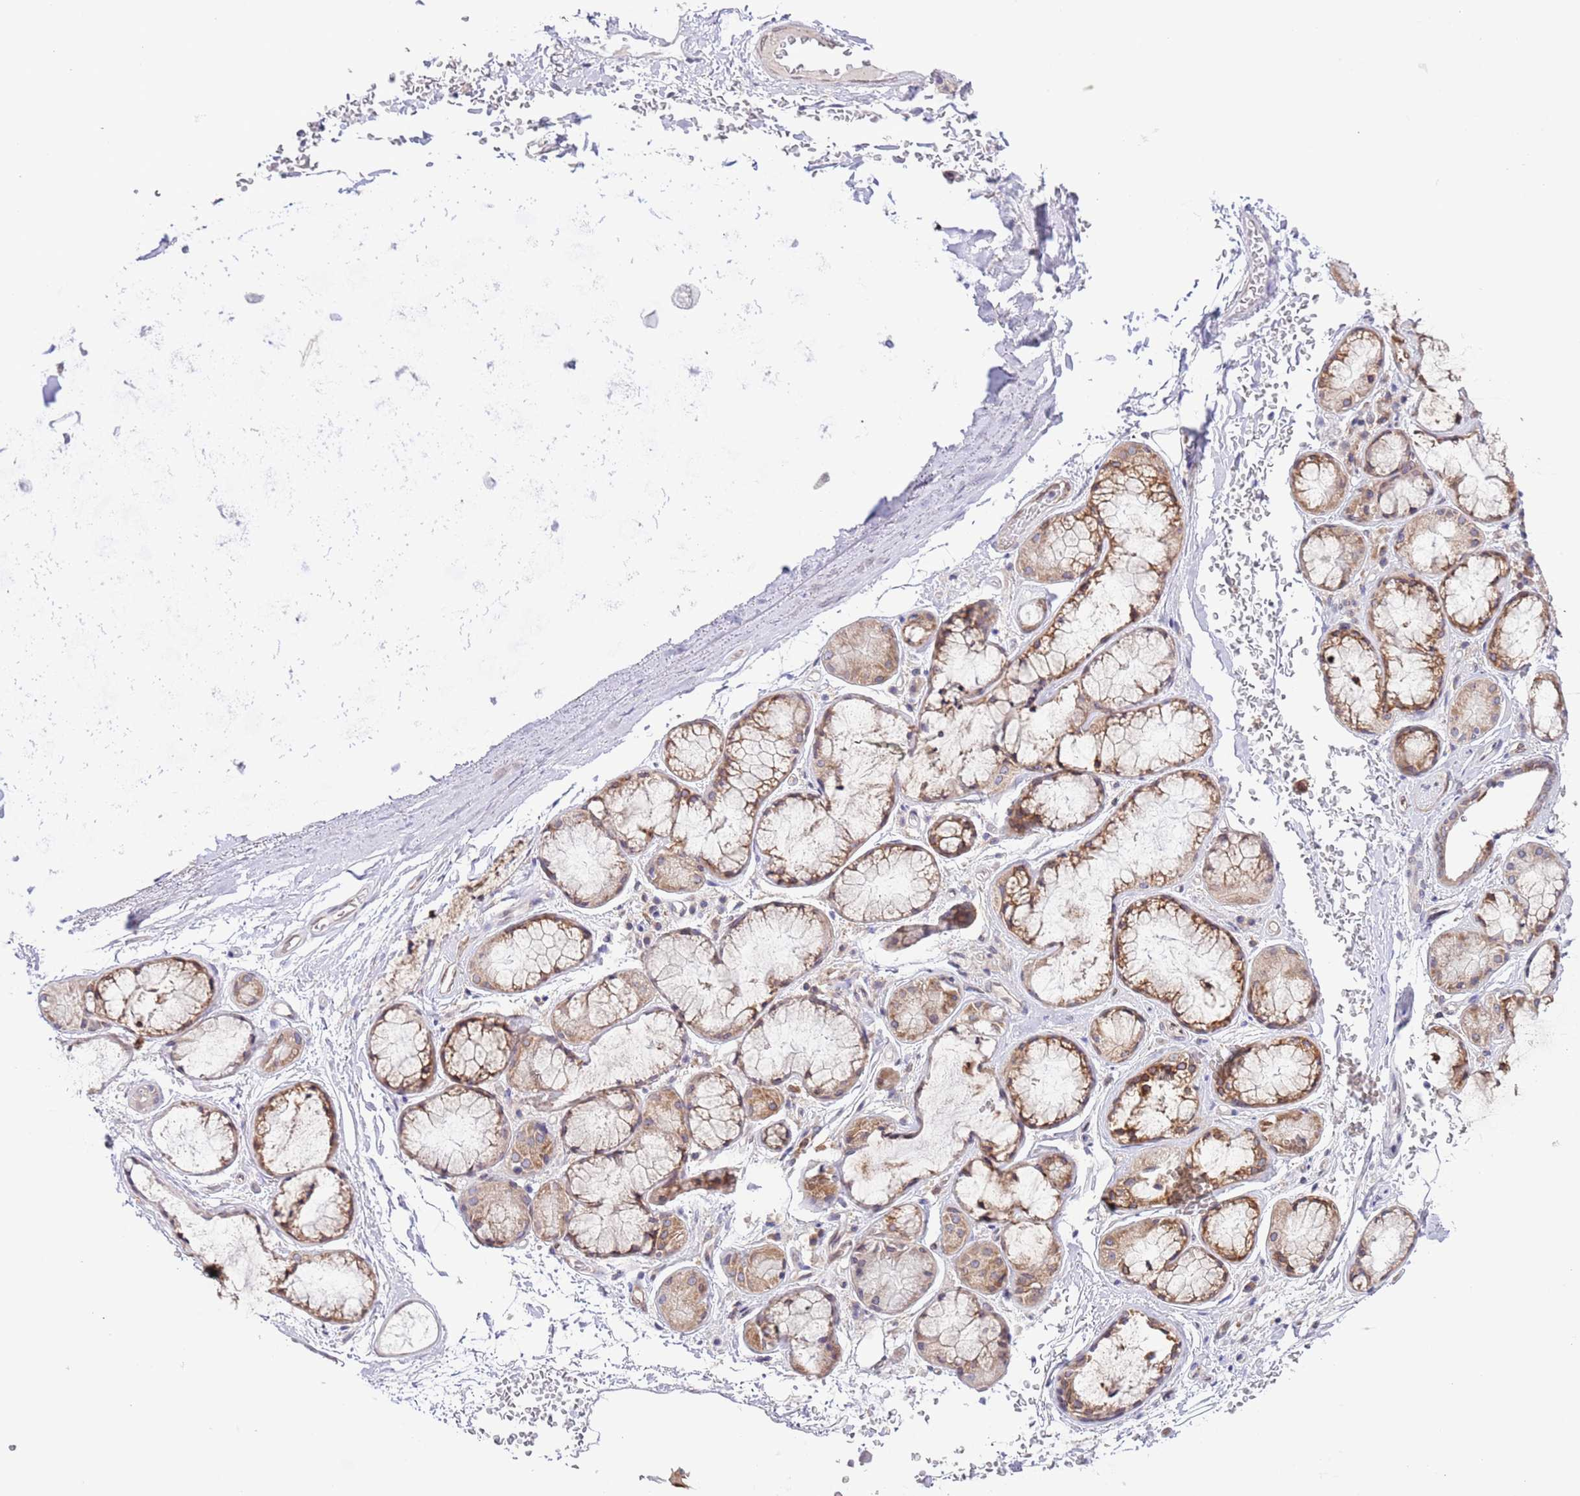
{"staining": {"intensity": "negative", "quantity": "none", "location": "none"}, "tissue": "soft tissue", "cell_type": "Fibroblasts", "image_type": "normal", "snomed": [{"axis": "morphology", "description": "Normal tissue, NOS"}, {"axis": "topography", "description": "Cartilage tissue"}], "caption": "This is an IHC micrograph of unremarkable soft tissue. There is no positivity in fibroblasts.", "gene": "EBPL", "patient": {"sex": "male", "age": 73}}